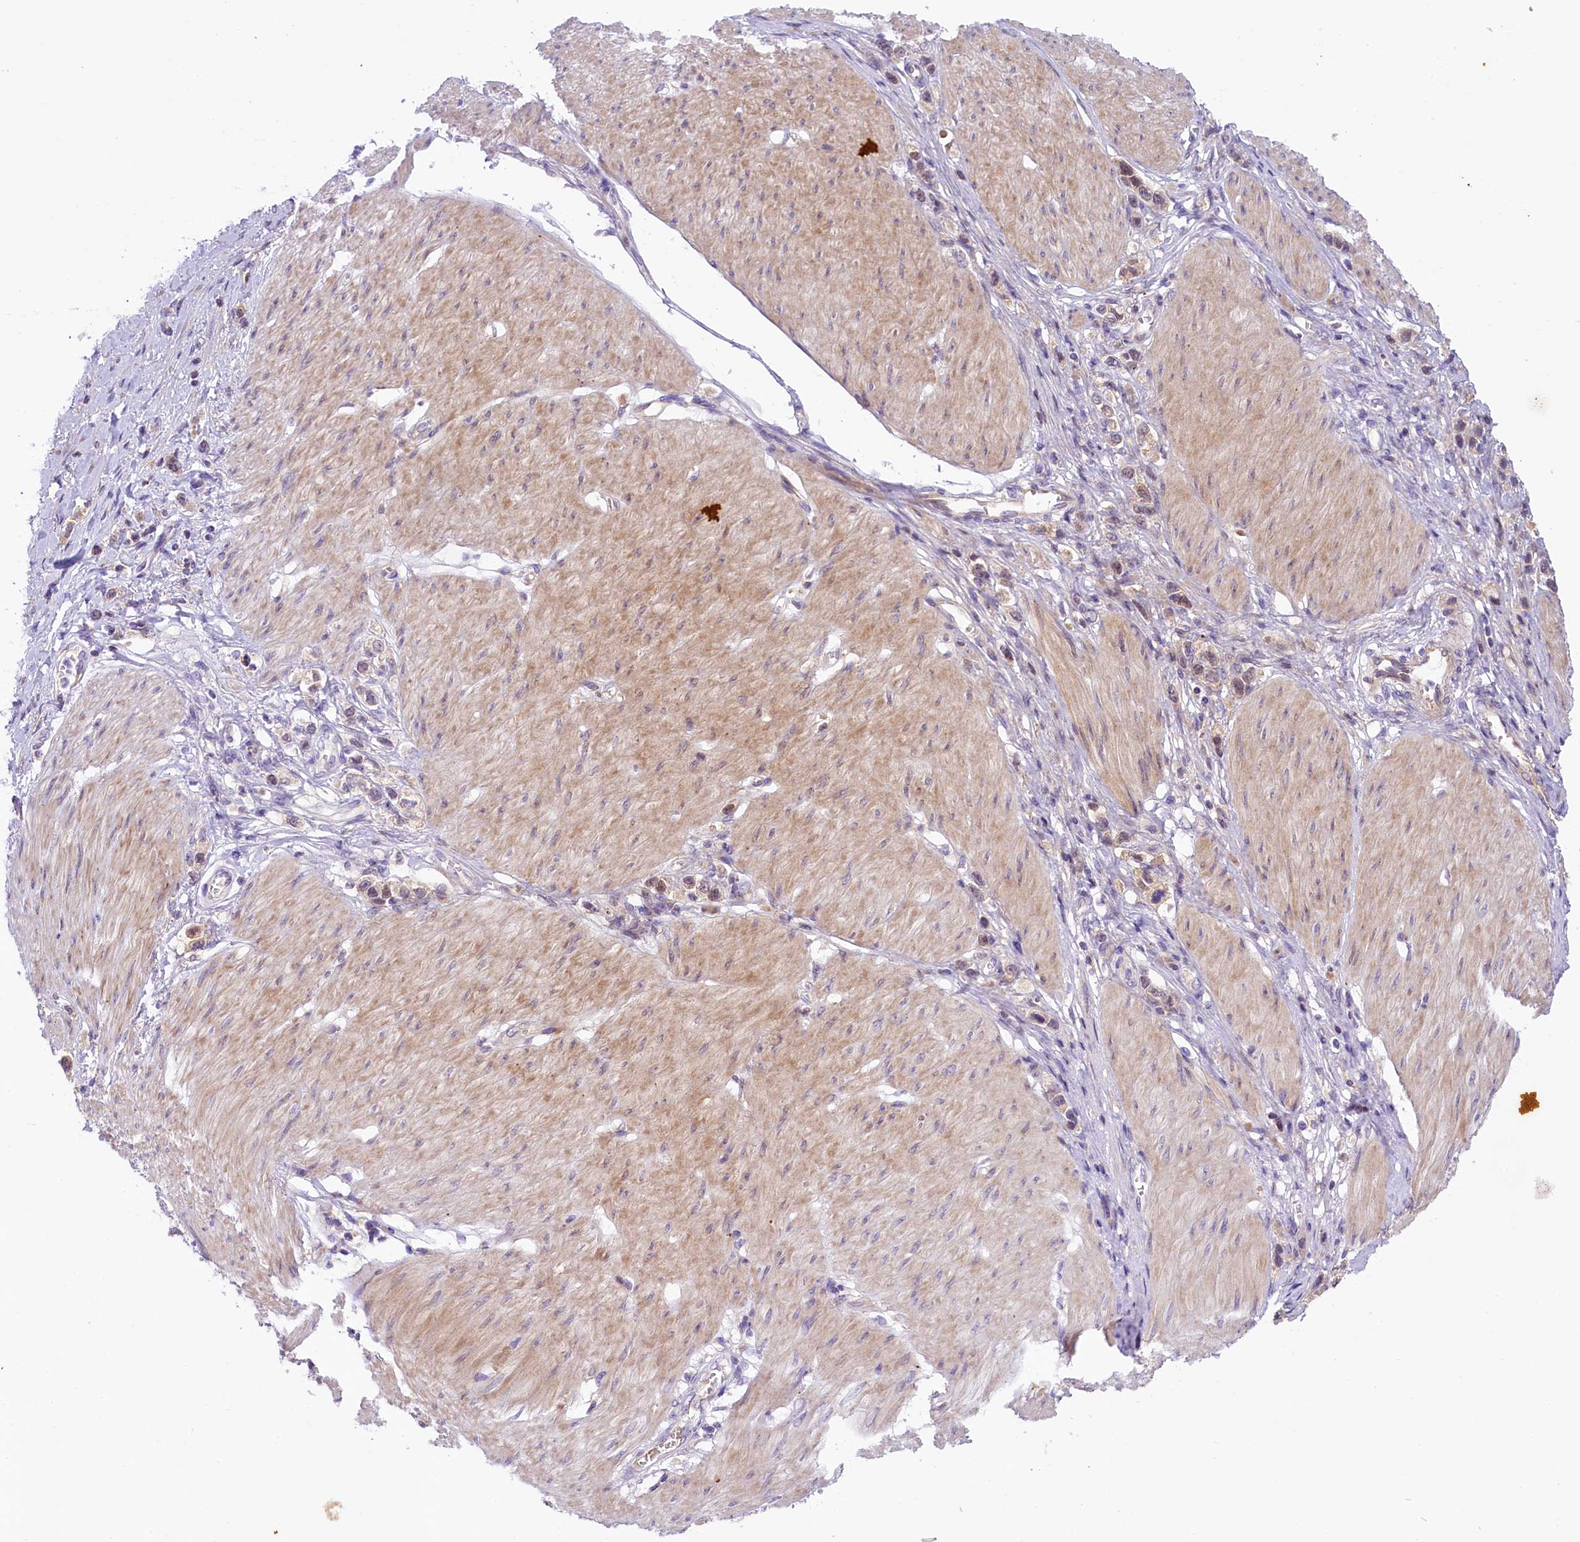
{"staining": {"intensity": "weak", "quantity": "25%-75%", "location": "cytoplasmic/membranous"}, "tissue": "stomach cancer", "cell_type": "Tumor cells", "image_type": "cancer", "snomed": [{"axis": "morphology", "description": "Normal tissue, NOS"}, {"axis": "morphology", "description": "Adenocarcinoma, NOS"}, {"axis": "topography", "description": "Stomach, upper"}, {"axis": "topography", "description": "Stomach"}], "caption": "Stomach cancer was stained to show a protein in brown. There is low levels of weak cytoplasmic/membranous expression in about 25%-75% of tumor cells.", "gene": "UBXN6", "patient": {"sex": "female", "age": 65}}